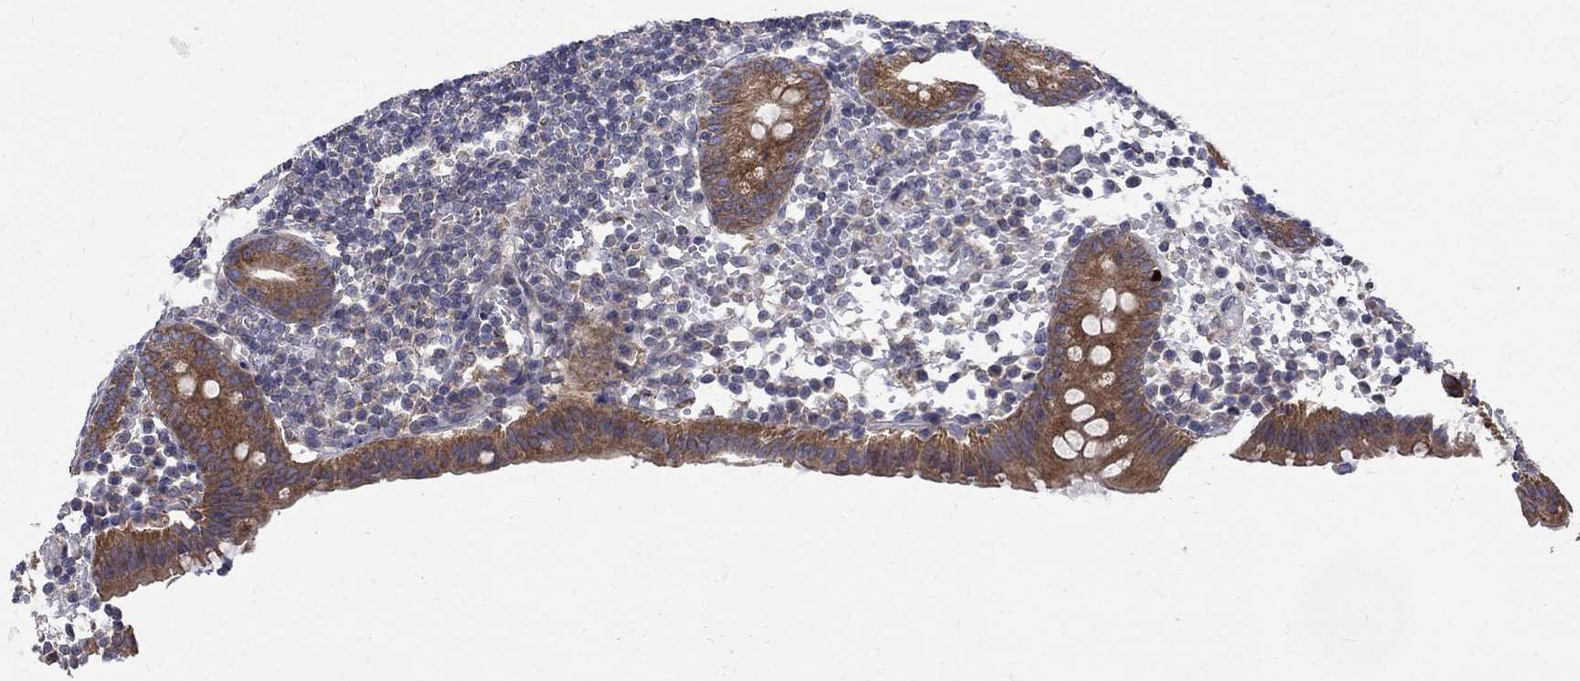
{"staining": {"intensity": "moderate", "quantity": ">75%", "location": "cytoplasmic/membranous"}, "tissue": "appendix", "cell_type": "Glandular cells", "image_type": "normal", "snomed": [{"axis": "morphology", "description": "Normal tissue, NOS"}, {"axis": "topography", "description": "Appendix"}], "caption": "IHC (DAB (3,3'-diaminobenzidine)) staining of benign human appendix displays moderate cytoplasmic/membranous protein expression in about >75% of glandular cells. The protein of interest is stained brown, and the nuclei are stained in blue (DAB (3,3'-diaminobenzidine) IHC with brightfield microscopy, high magnification).", "gene": "SH2B1", "patient": {"sex": "female", "age": 40}}